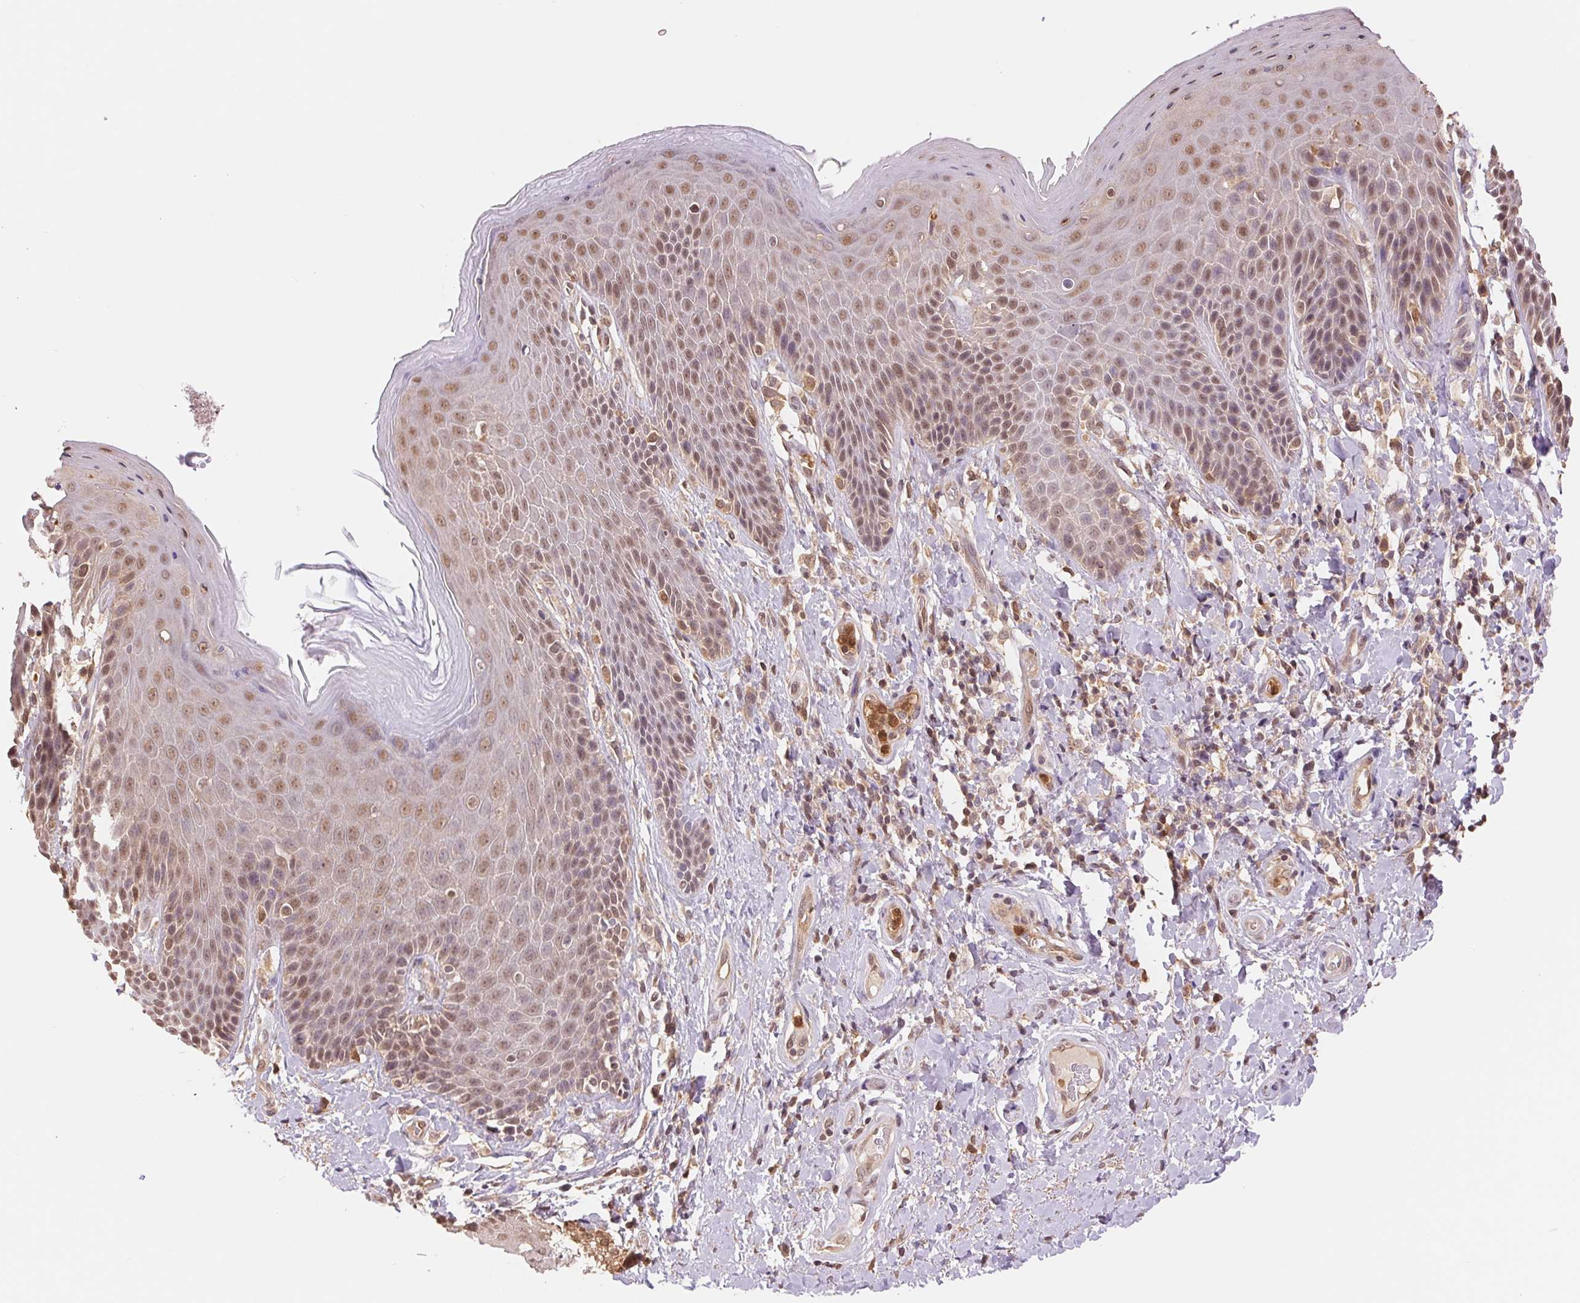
{"staining": {"intensity": "moderate", "quantity": ">75%", "location": "nuclear"}, "tissue": "skin", "cell_type": "Epidermal cells", "image_type": "normal", "snomed": [{"axis": "morphology", "description": "Normal tissue, NOS"}, {"axis": "topography", "description": "Anal"}, {"axis": "topography", "description": "Peripheral nerve tissue"}], "caption": "Benign skin demonstrates moderate nuclear staining in about >75% of epidermal cells, visualized by immunohistochemistry. (Brightfield microscopy of DAB IHC at high magnification).", "gene": "CDC123", "patient": {"sex": "male", "age": 51}}